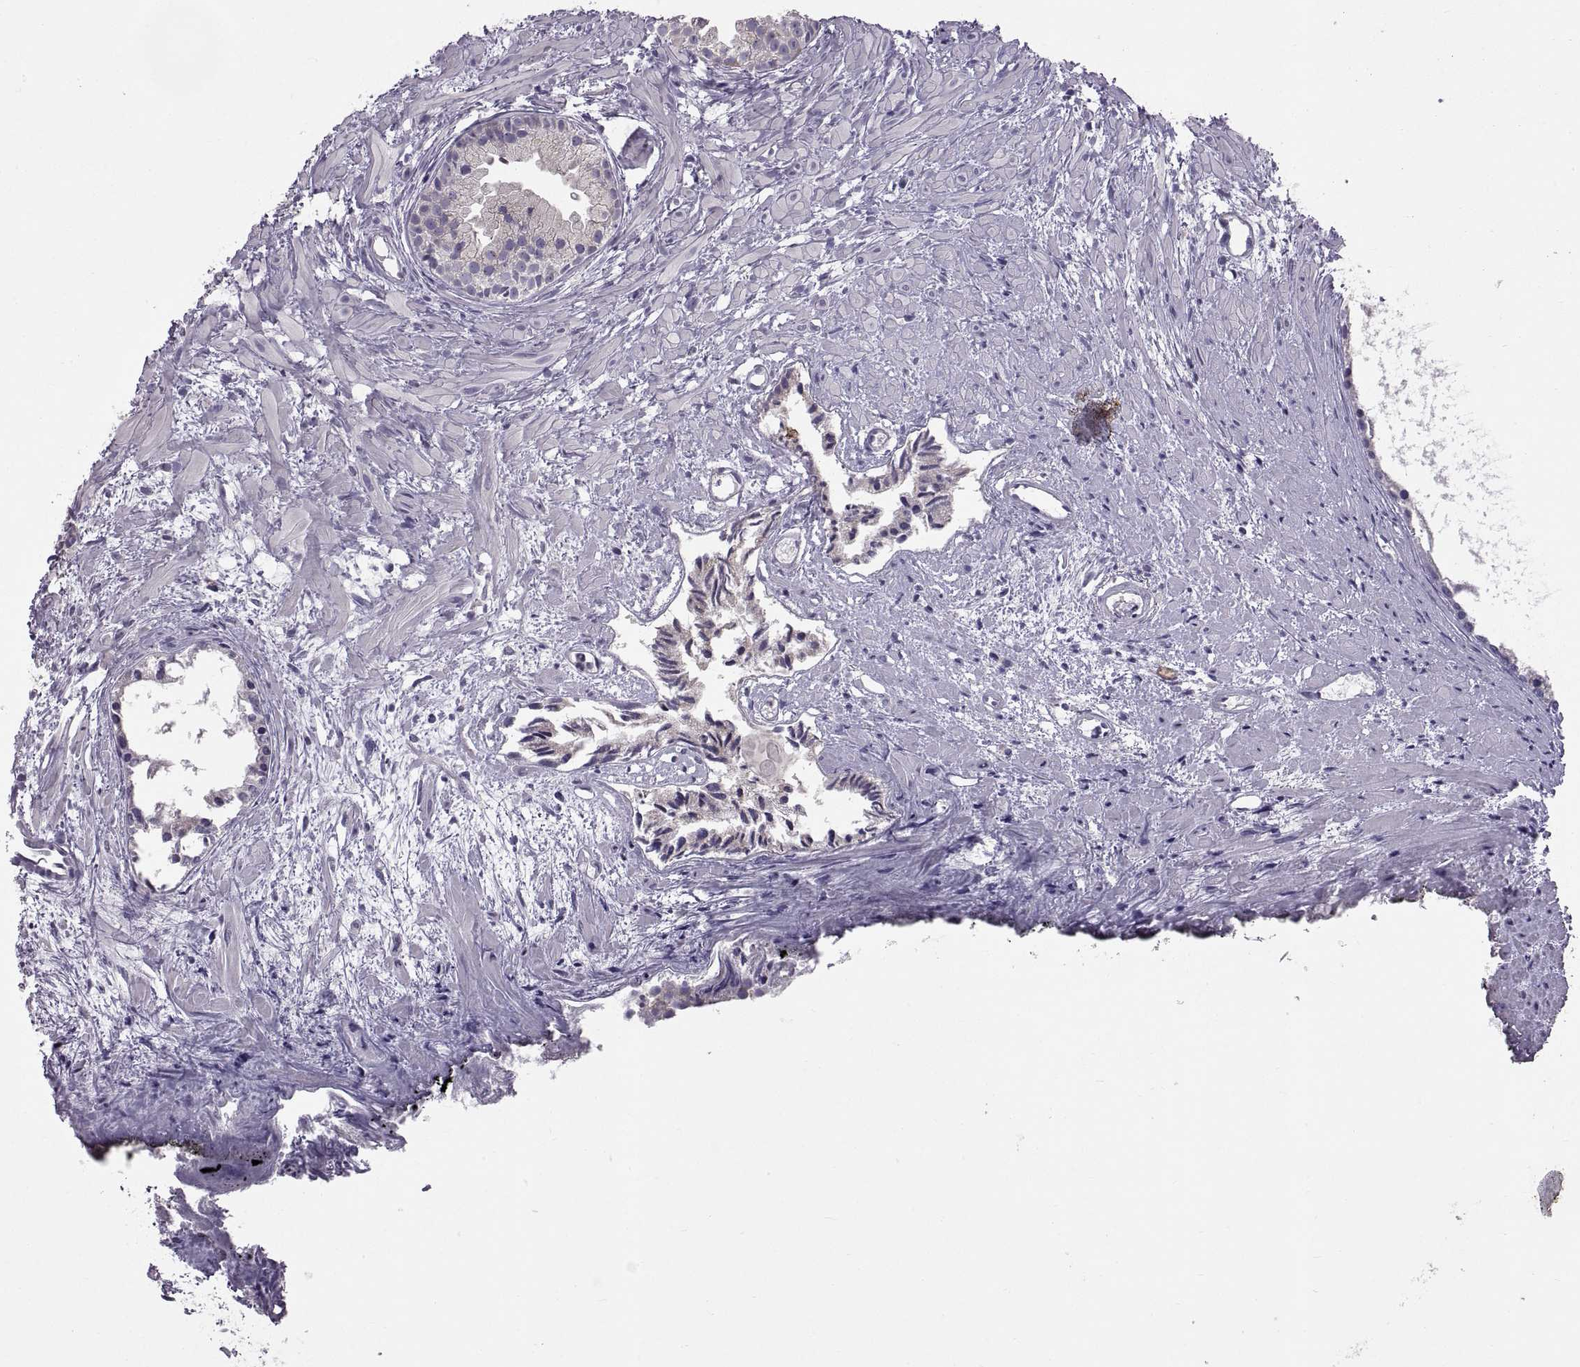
{"staining": {"intensity": "negative", "quantity": "none", "location": "none"}, "tissue": "prostate cancer", "cell_type": "Tumor cells", "image_type": "cancer", "snomed": [{"axis": "morphology", "description": "Adenocarcinoma, High grade"}, {"axis": "topography", "description": "Prostate"}], "caption": "High magnification brightfield microscopy of prostate cancer (high-grade adenocarcinoma) stained with DAB (3,3'-diaminobenzidine) (brown) and counterstained with hematoxylin (blue): tumor cells show no significant staining.", "gene": "ARSL", "patient": {"sex": "male", "age": 79}}